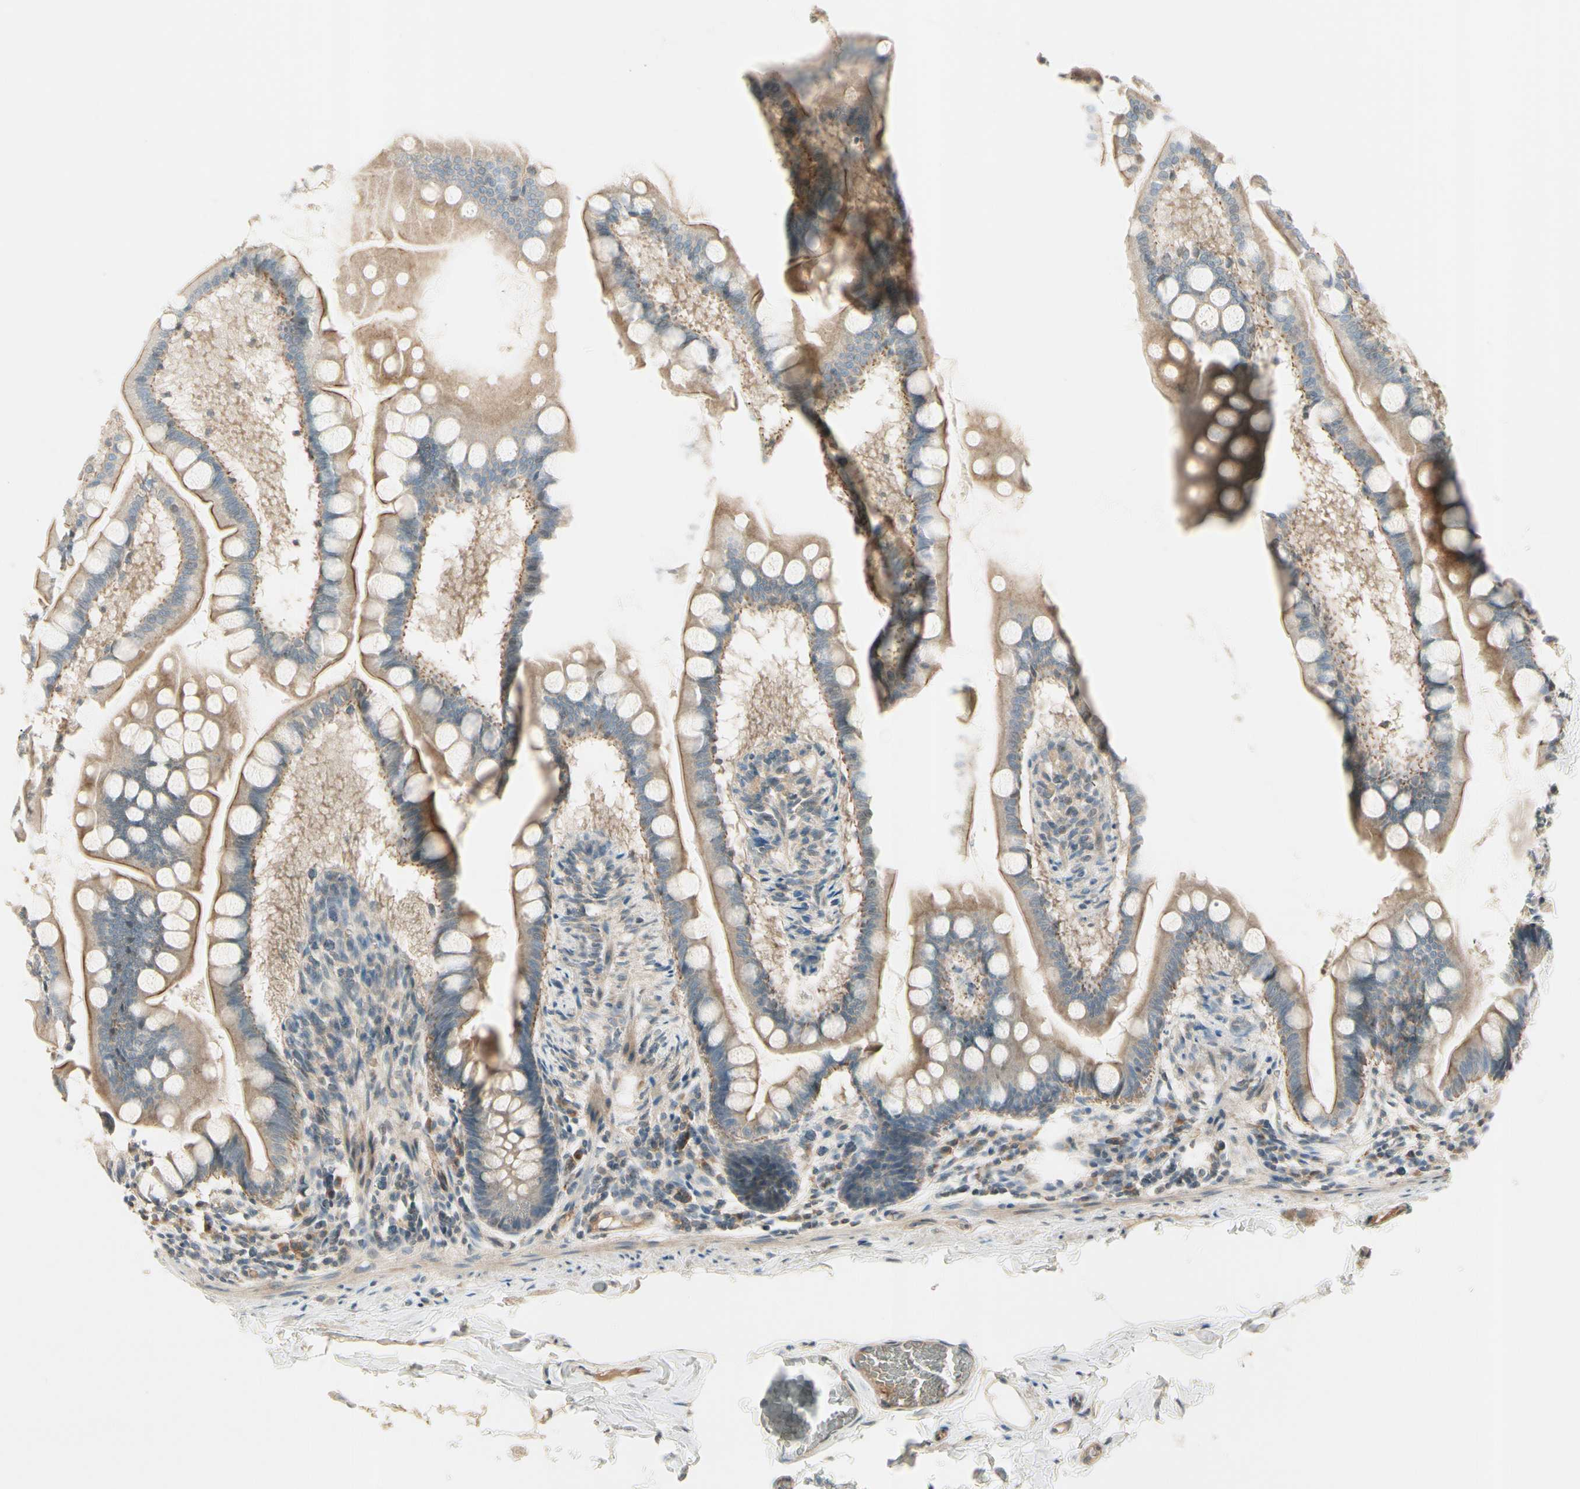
{"staining": {"intensity": "moderate", "quantity": ">75%", "location": "cytoplasmic/membranous"}, "tissue": "small intestine", "cell_type": "Glandular cells", "image_type": "normal", "snomed": [{"axis": "morphology", "description": "Normal tissue, NOS"}, {"axis": "topography", "description": "Small intestine"}], "caption": "Immunohistochemistry photomicrograph of benign small intestine stained for a protein (brown), which demonstrates medium levels of moderate cytoplasmic/membranous expression in about >75% of glandular cells.", "gene": "PPP3CB", "patient": {"sex": "male", "age": 41}}